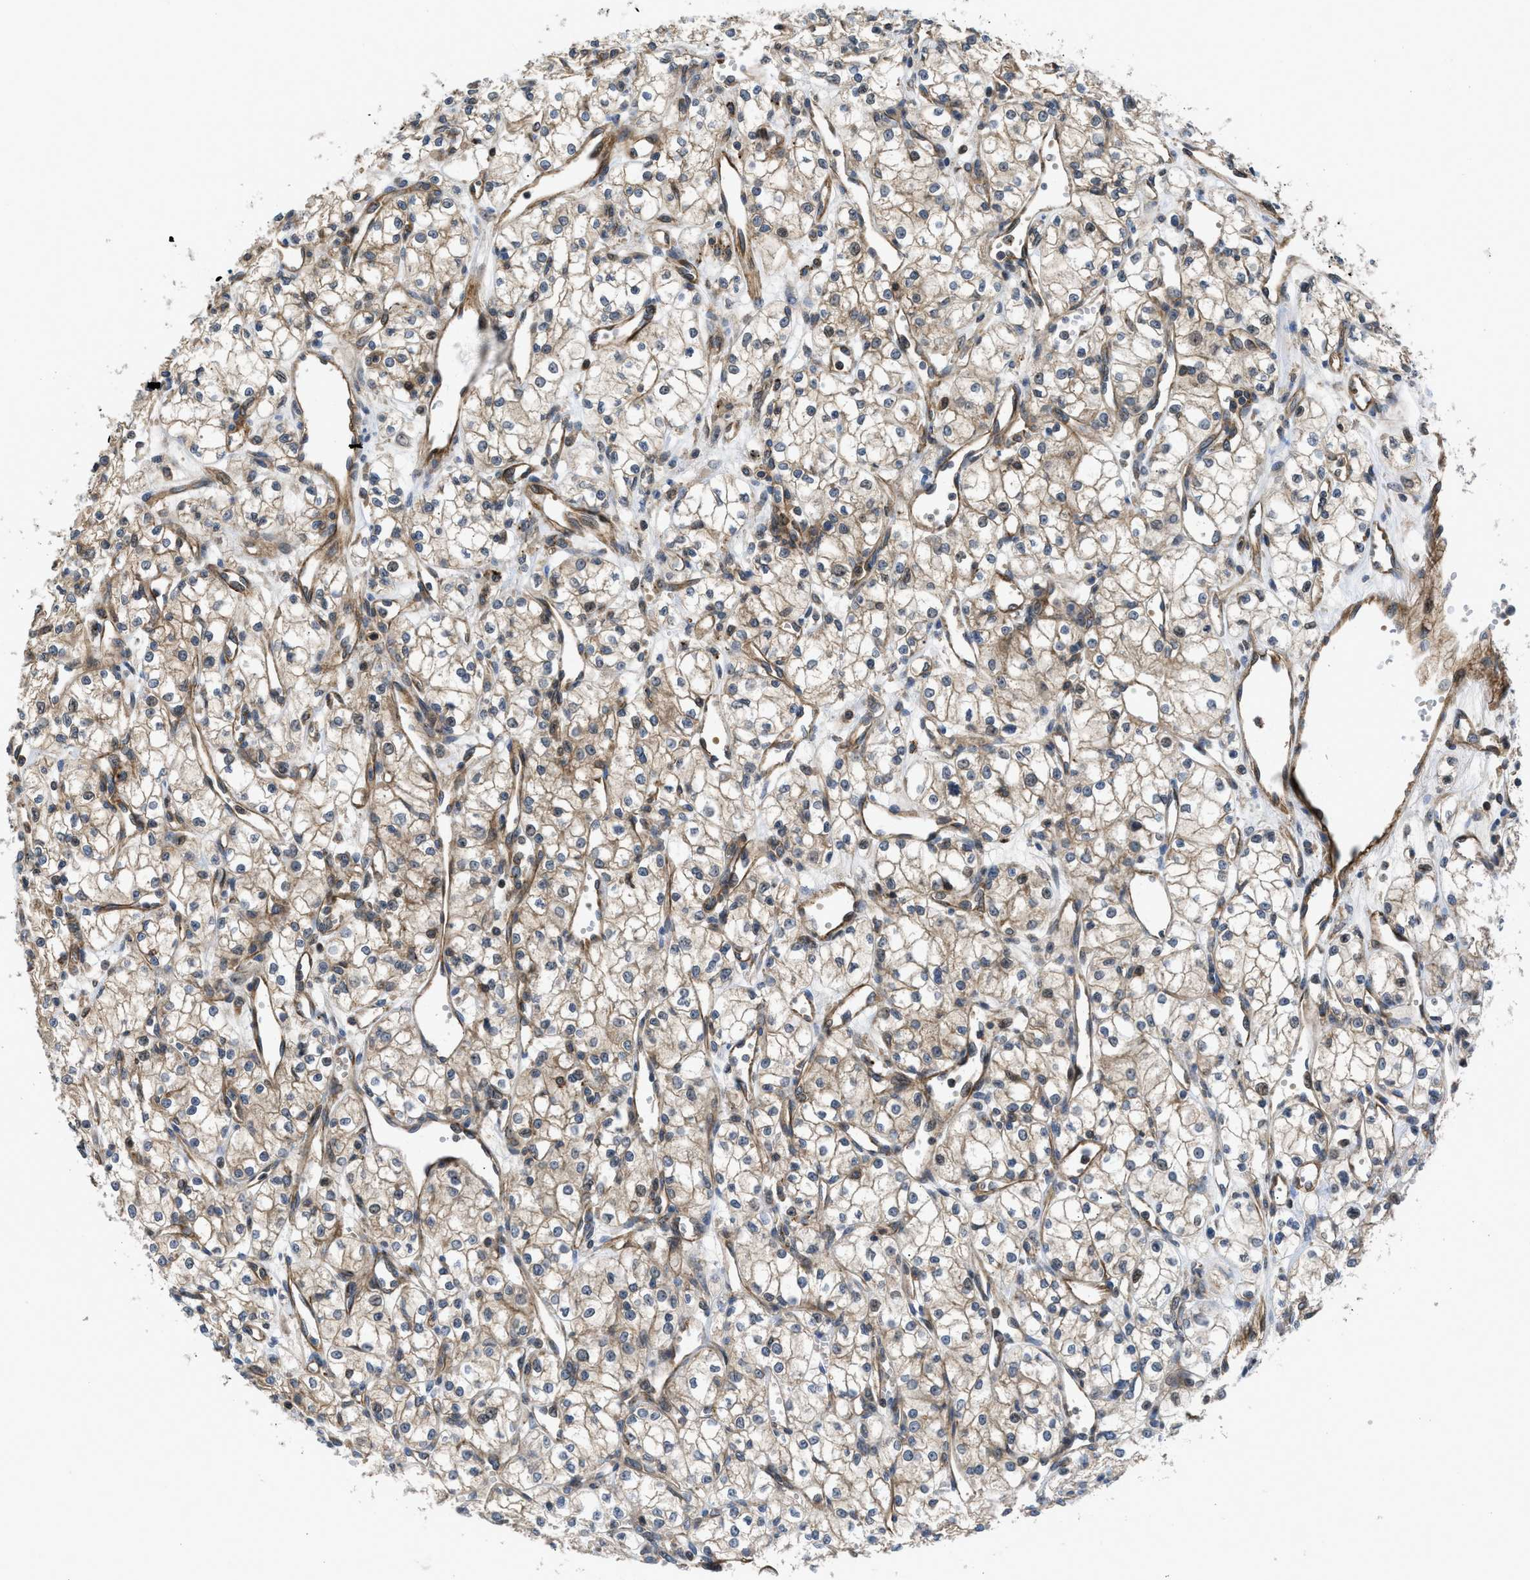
{"staining": {"intensity": "moderate", "quantity": ">75%", "location": "cytoplasmic/membranous"}, "tissue": "renal cancer", "cell_type": "Tumor cells", "image_type": "cancer", "snomed": [{"axis": "morphology", "description": "Adenocarcinoma, NOS"}, {"axis": "topography", "description": "Kidney"}], "caption": "IHC of renal adenocarcinoma exhibits medium levels of moderate cytoplasmic/membranous staining in about >75% of tumor cells.", "gene": "GPATCH2L", "patient": {"sex": "male", "age": 59}}